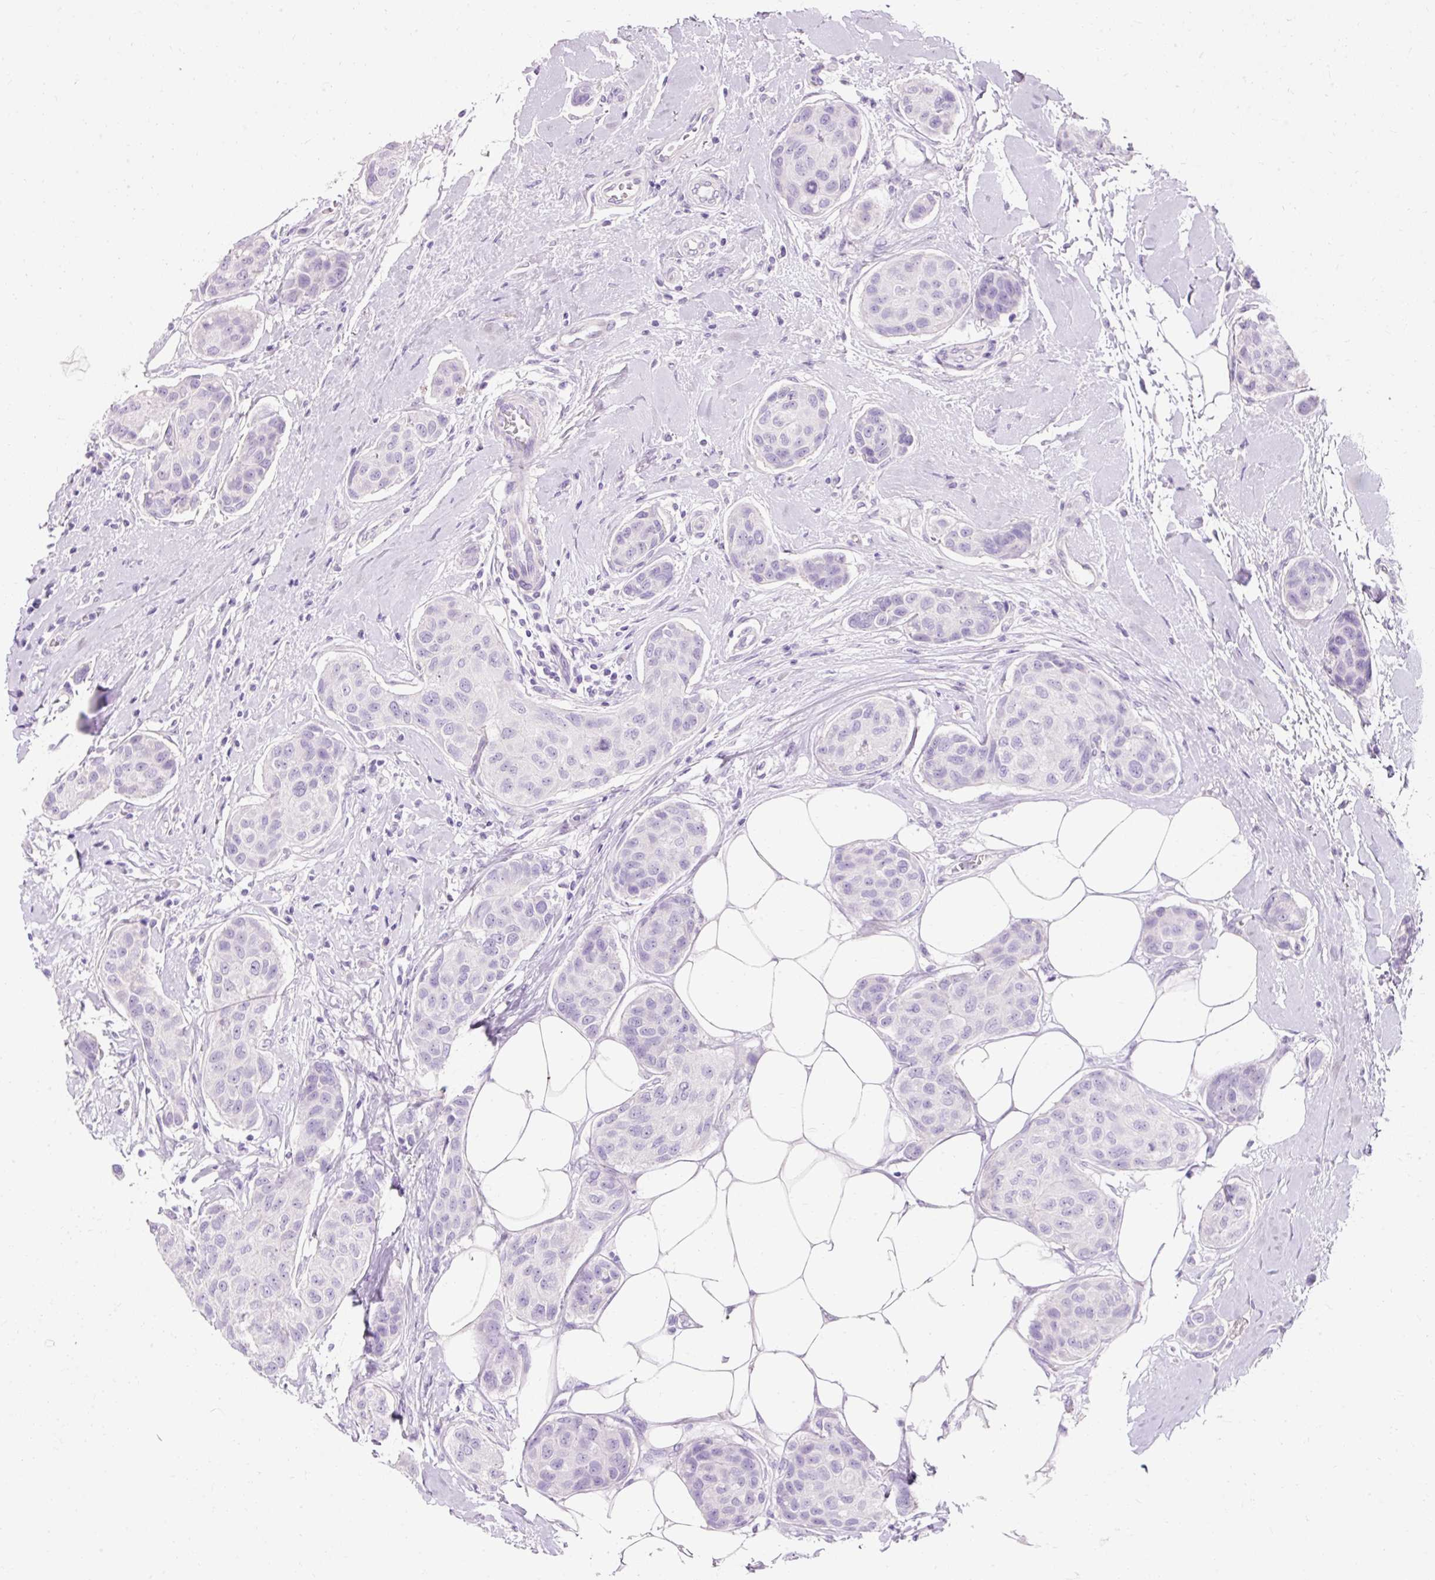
{"staining": {"intensity": "negative", "quantity": "none", "location": "none"}, "tissue": "breast cancer", "cell_type": "Tumor cells", "image_type": "cancer", "snomed": [{"axis": "morphology", "description": "Duct carcinoma"}, {"axis": "topography", "description": "Breast"}, {"axis": "topography", "description": "Lymph node"}], "caption": "DAB (3,3'-diaminobenzidine) immunohistochemical staining of human breast infiltrating ductal carcinoma exhibits no significant staining in tumor cells.", "gene": "TMEM213", "patient": {"sex": "female", "age": 80}}